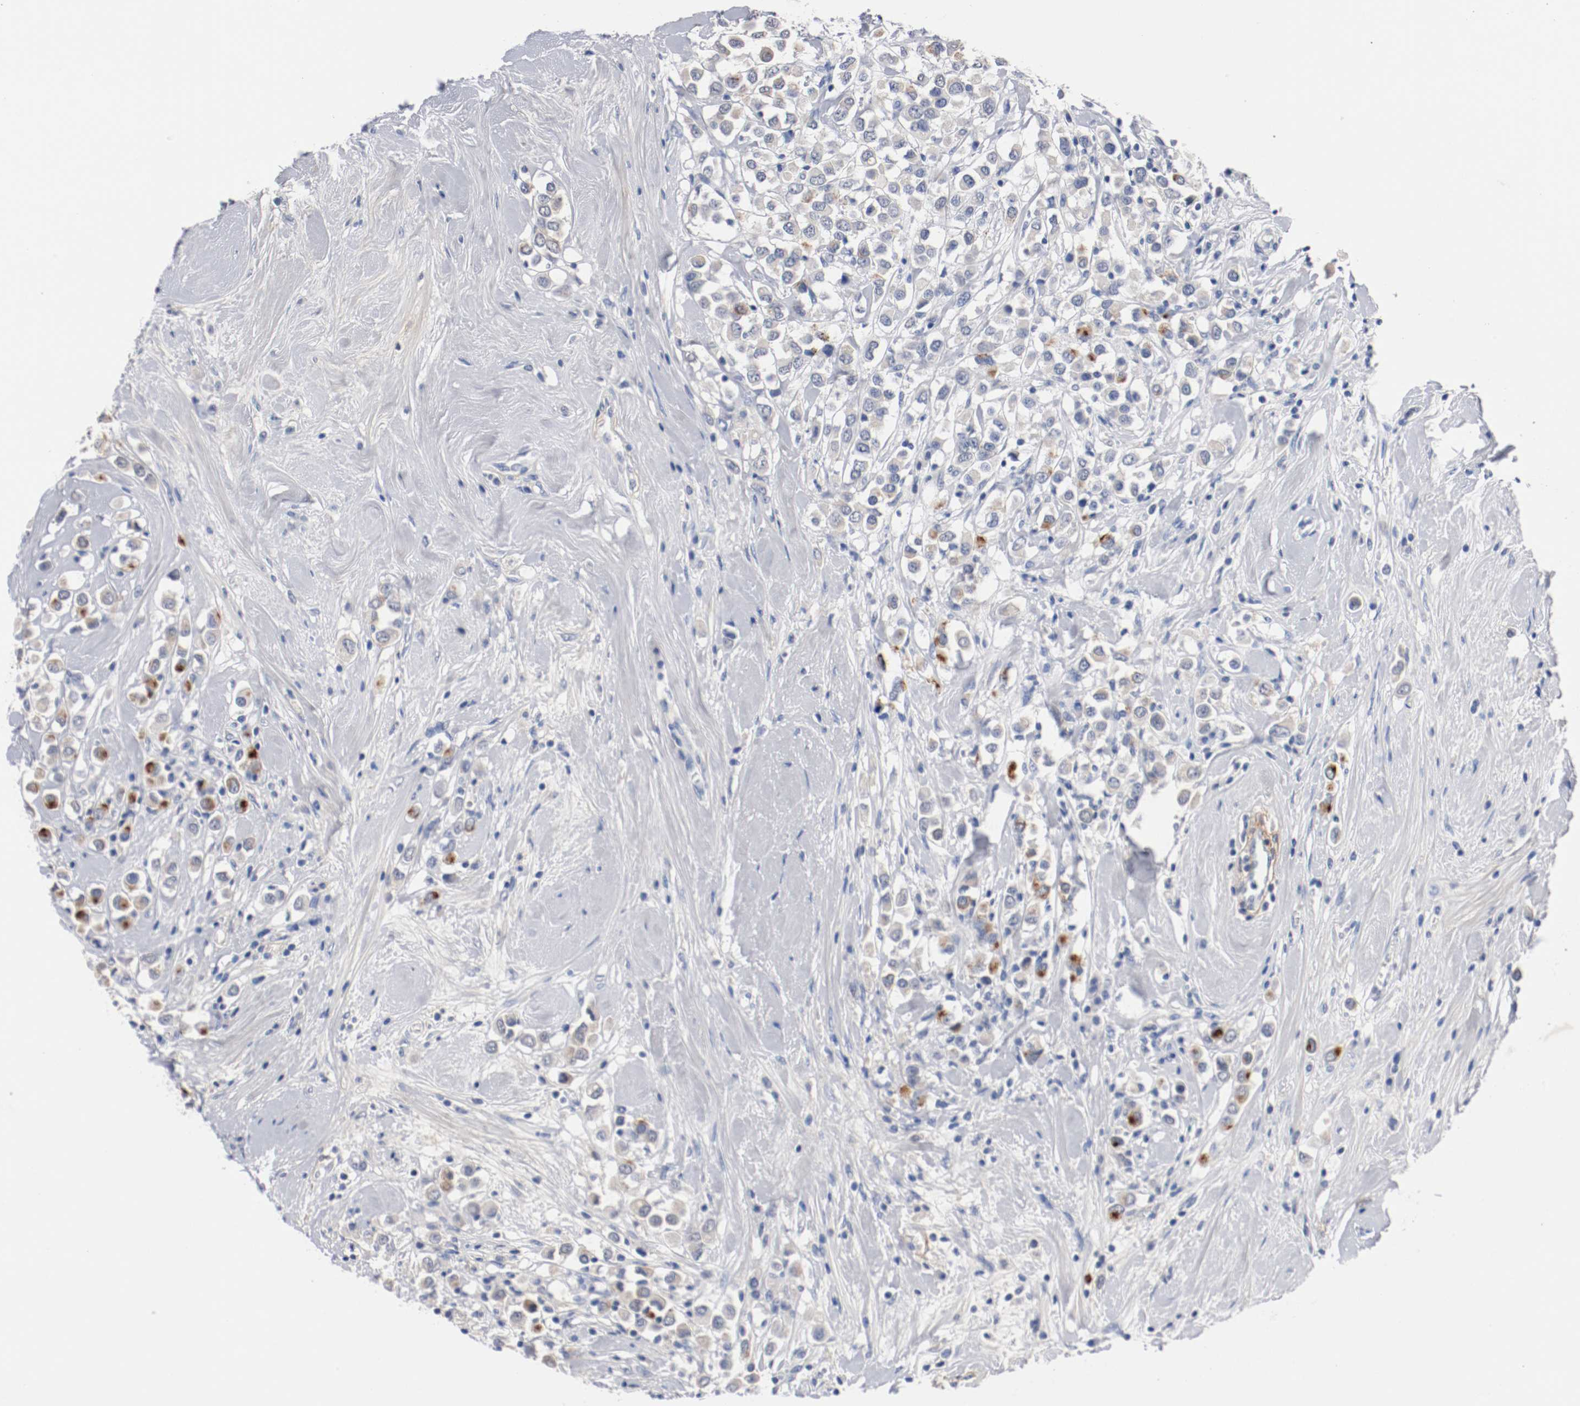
{"staining": {"intensity": "weak", "quantity": ">75%", "location": "cytoplasmic/membranous"}, "tissue": "breast cancer", "cell_type": "Tumor cells", "image_type": "cancer", "snomed": [{"axis": "morphology", "description": "Duct carcinoma"}, {"axis": "topography", "description": "Breast"}], "caption": "Immunohistochemical staining of breast cancer (intraductal carcinoma) demonstrates low levels of weak cytoplasmic/membranous protein positivity in approximately >75% of tumor cells.", "gene": "TNC", "patient": {"sex": "female", "age": 61}}